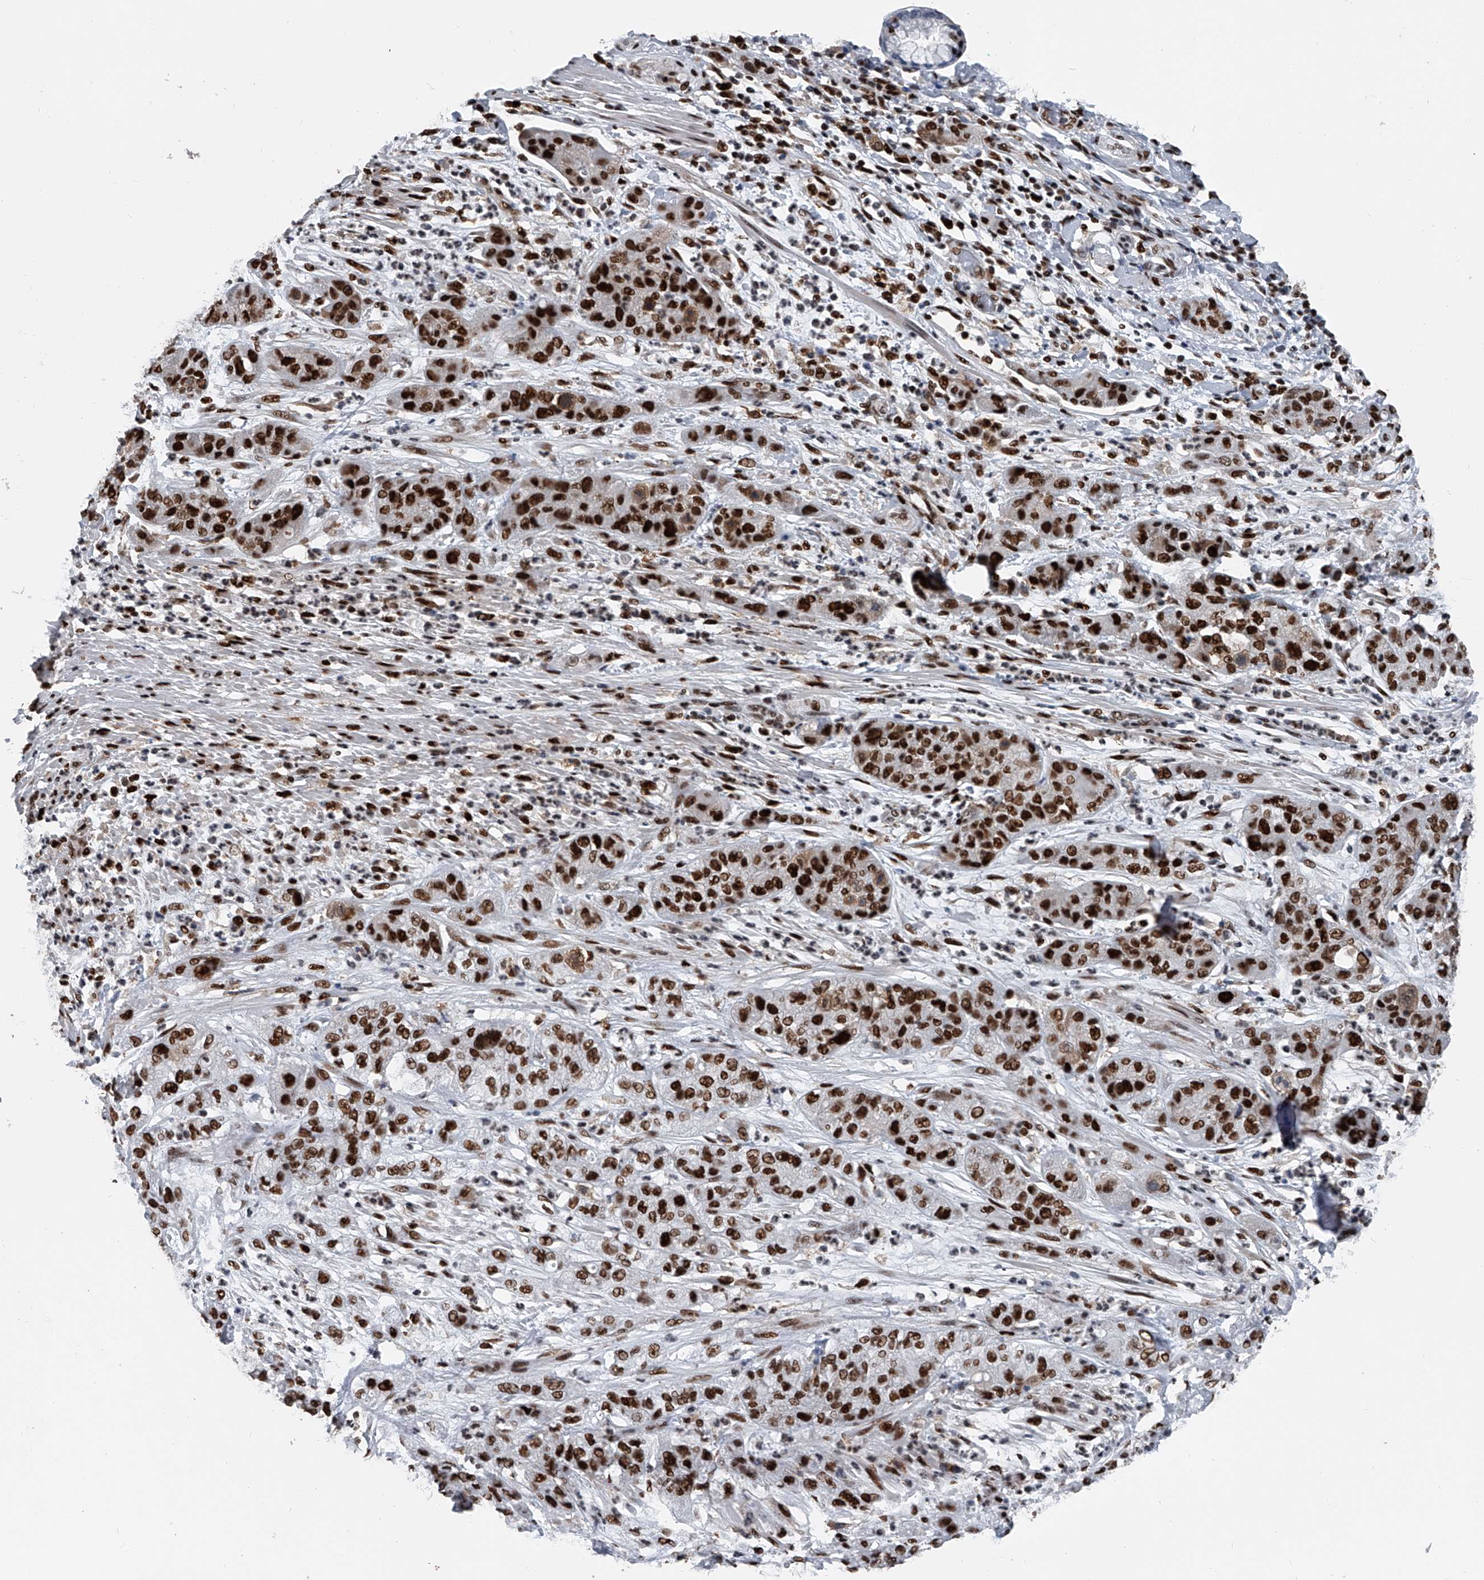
{"staining": {"intensity": "strong", "quantity": ">75%", "location": "nuclear"}, "tissue": "pancreatic cancer", "cell_type": "Tumor cells", "image_type": "cancer", "snomed": [{"axis": "morphology", "description": "Adenocarcinoma, NOS"}, {"axis": "topography", "description": "Pancreas"}], "caption": "High-magnification brightfield microscopy of pancreatic adenocarcinoma stained with DAB (brown) and counterstained with hematoxylin (blue). tumor cells exhibit strong nuclear positivity is present in approximately>75% of cells.", "gene": "FKBP5", "patient": {"sex": "female", "age": 78}}